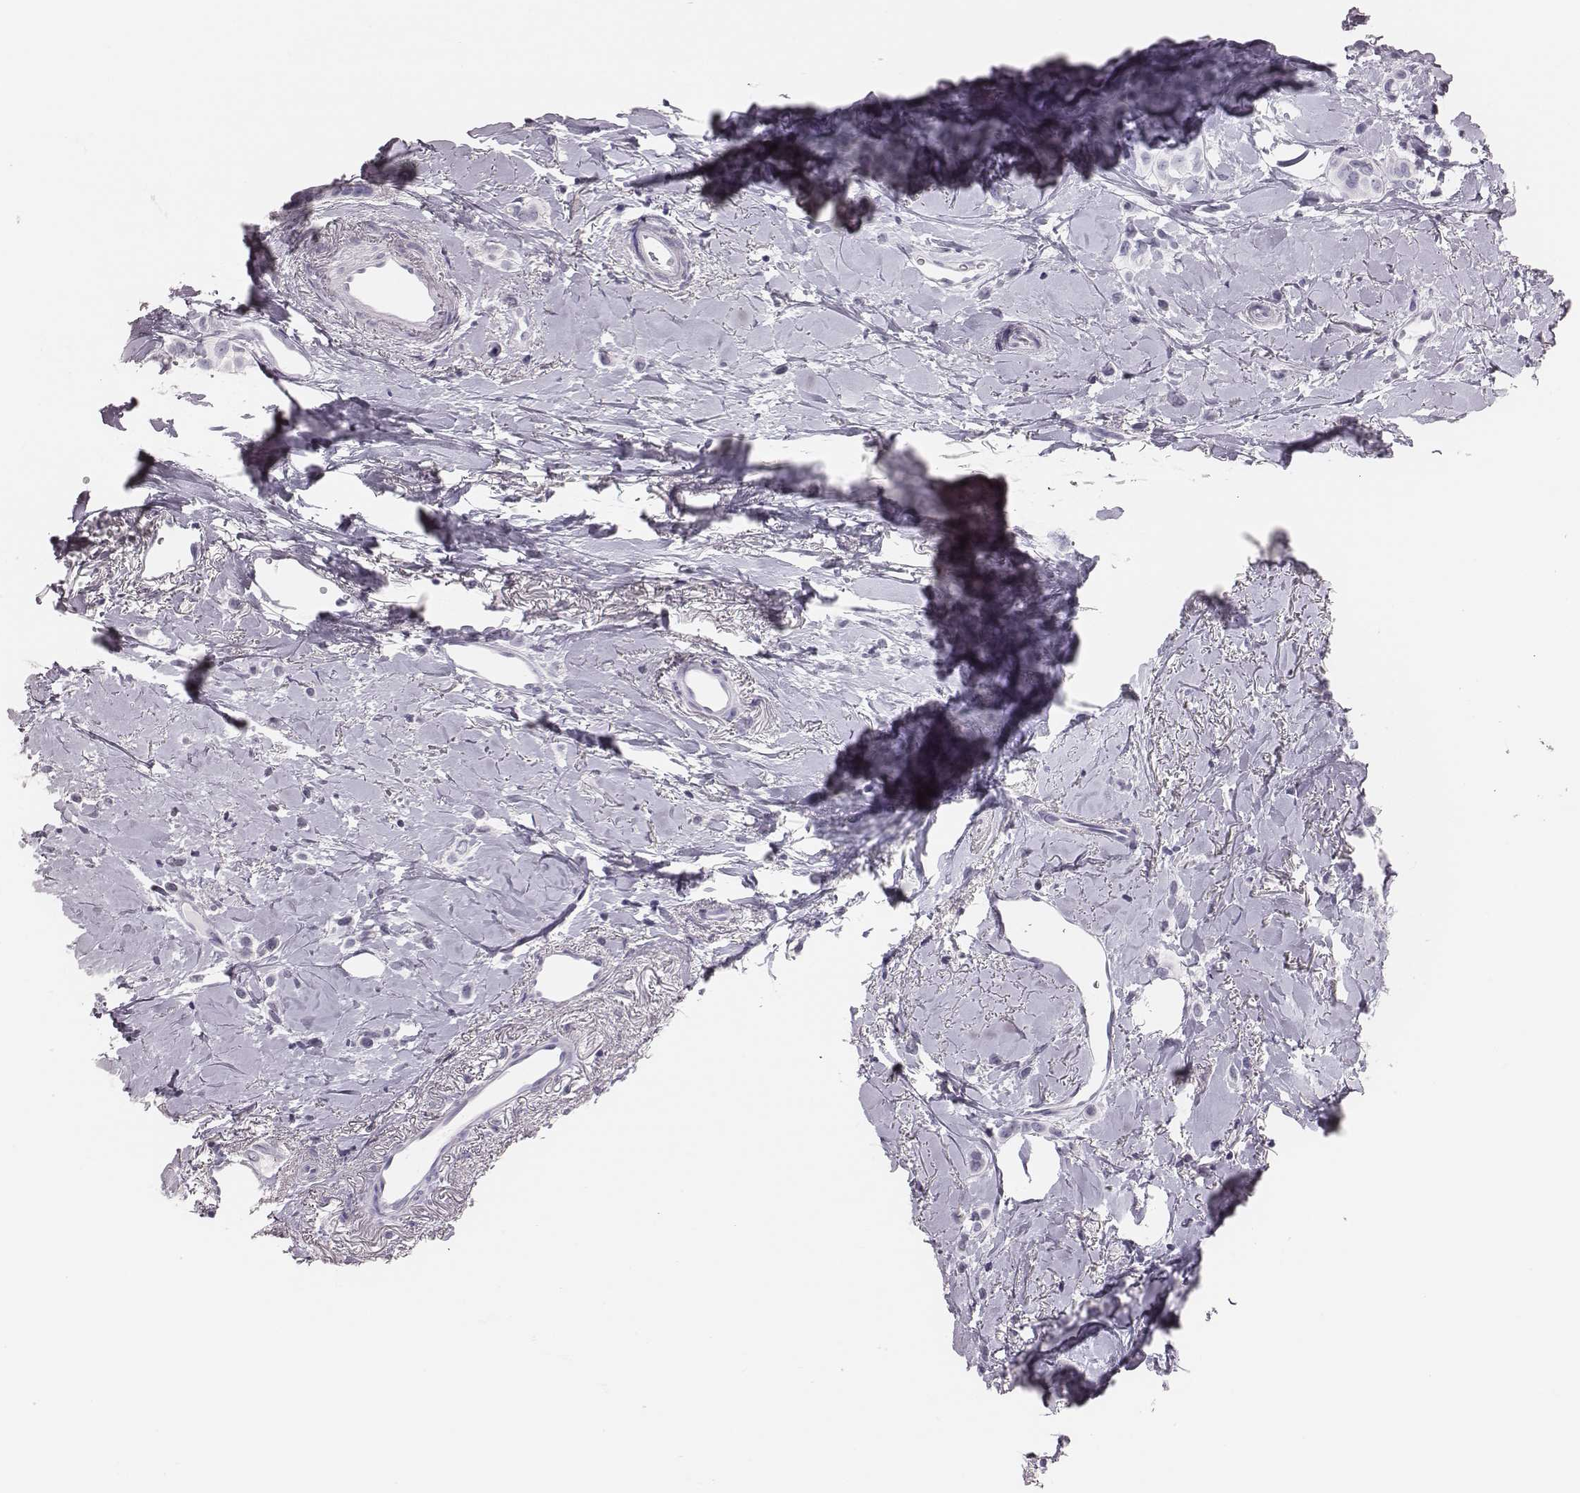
{"staining": {"intensity": "negative", "quantity": "none", "location": "none"}, "tissue": "breast cancer", "cell_type": "Tumor cells", "image_type": "cancer", "snomed": [{"axis": "morphology", "description": "Lobular carcinoma"}, {"axis": "topography", "description": "Breast"}], "caption": "Tumor cells are negative for brown protein staining in breast lobular carcinoma. The staining is performed using DAB brown chromogen with nuclei counter-stained in using hematoxylin.", "gene": "H1-6", "patient": {"sex": "female", "age": 66}}